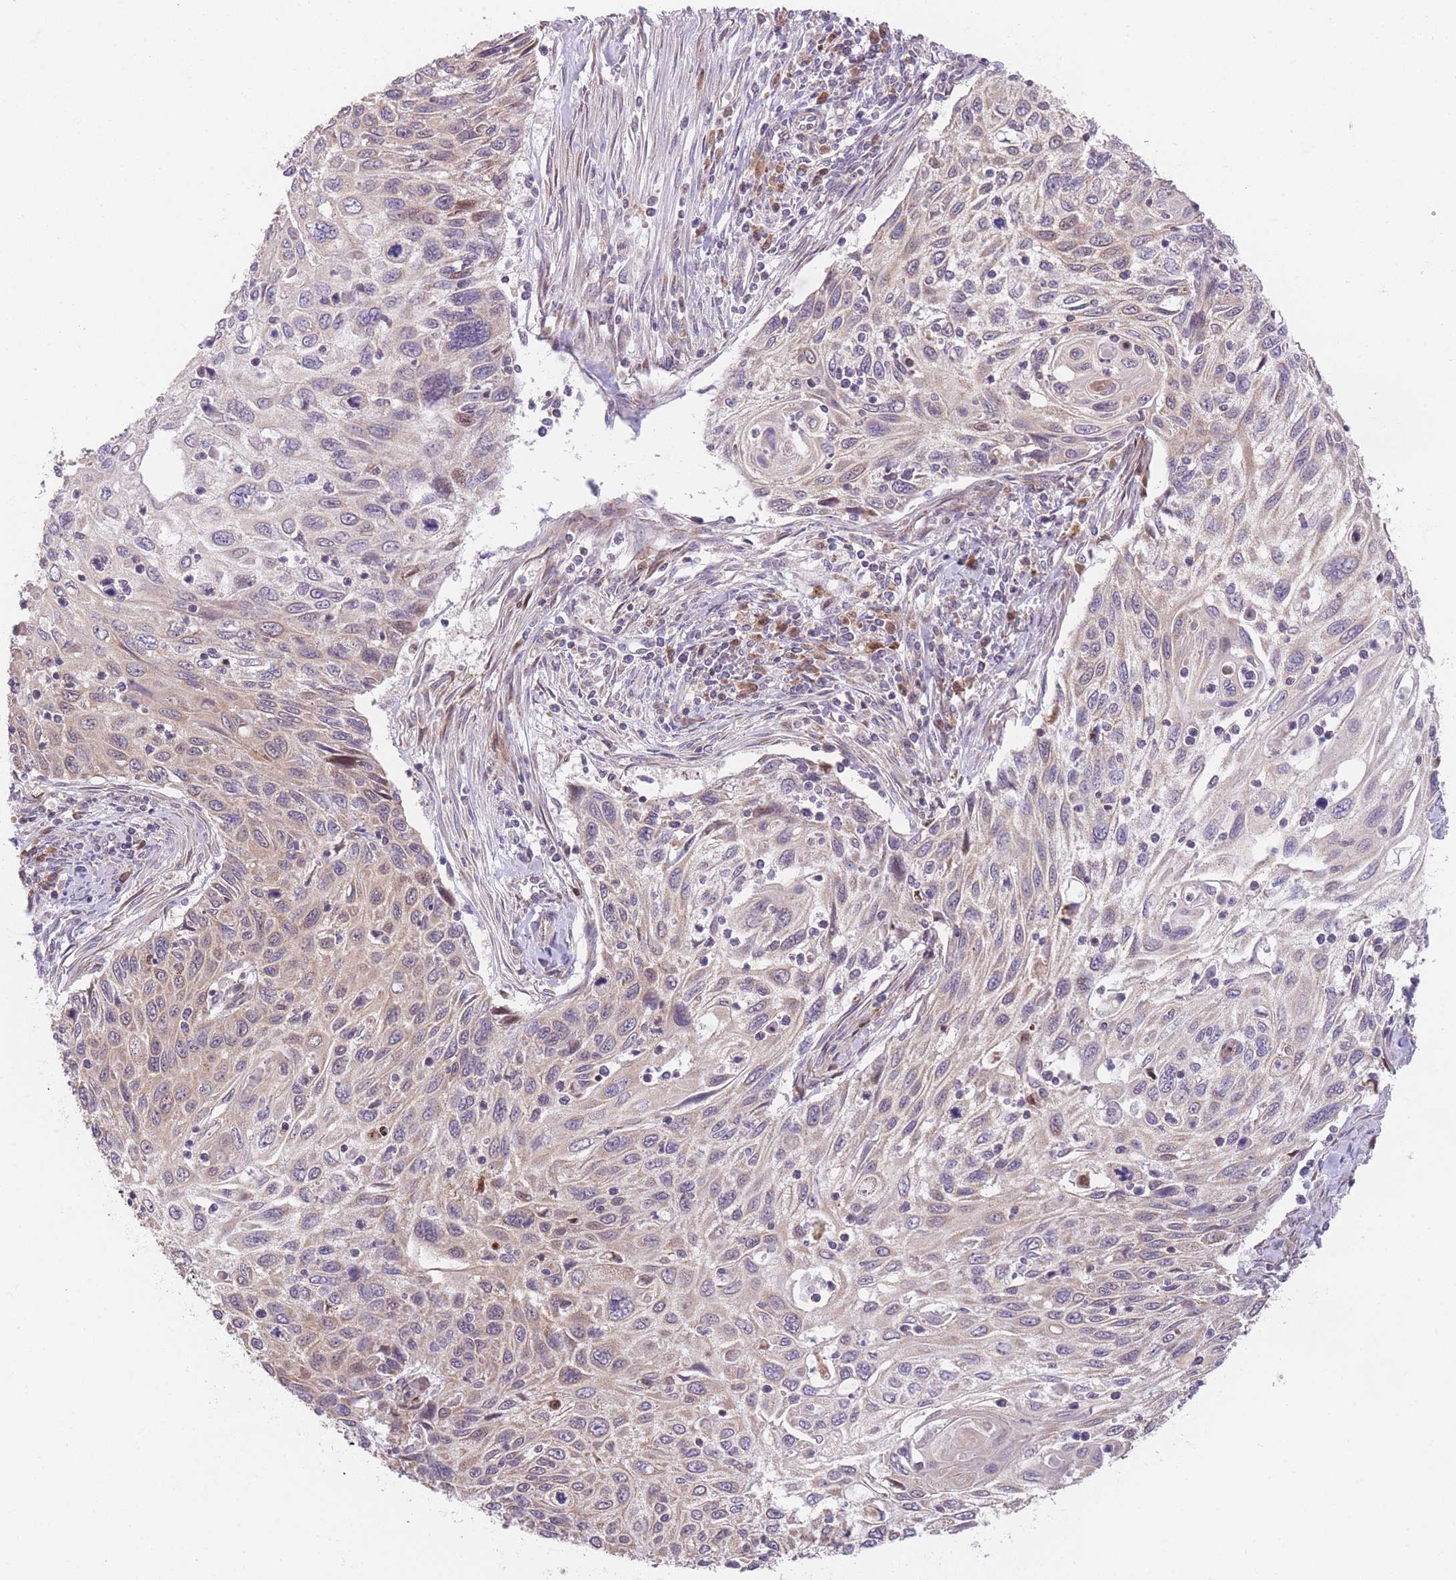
{"staining": {"intensity": "moderate", "quantity": "<25%", "location": "nuclear"}, "tissue": "cervical cancer", "cell_type": "Tumor cells", "image_type": "cancer", "snomed": [{"axis": "morphology", "description": "Squamous cell carcinoma, NOS"}, {"axis": "topography", "description": "Cervix"}], "caption": "Immunohistochemical staining of squamous cell carcinoma (cervical) exhibits low levels of moderate nuclear protein expression in about <25% of tumor cells. (Stains: DAB (3,3'-diaminobenzidine) in brown, nuclei in blue, Microscopy: brightfield microscopy at high magnification).", "gene": "BOLA2B", "patient": {"sex": "female", "age": 70}}